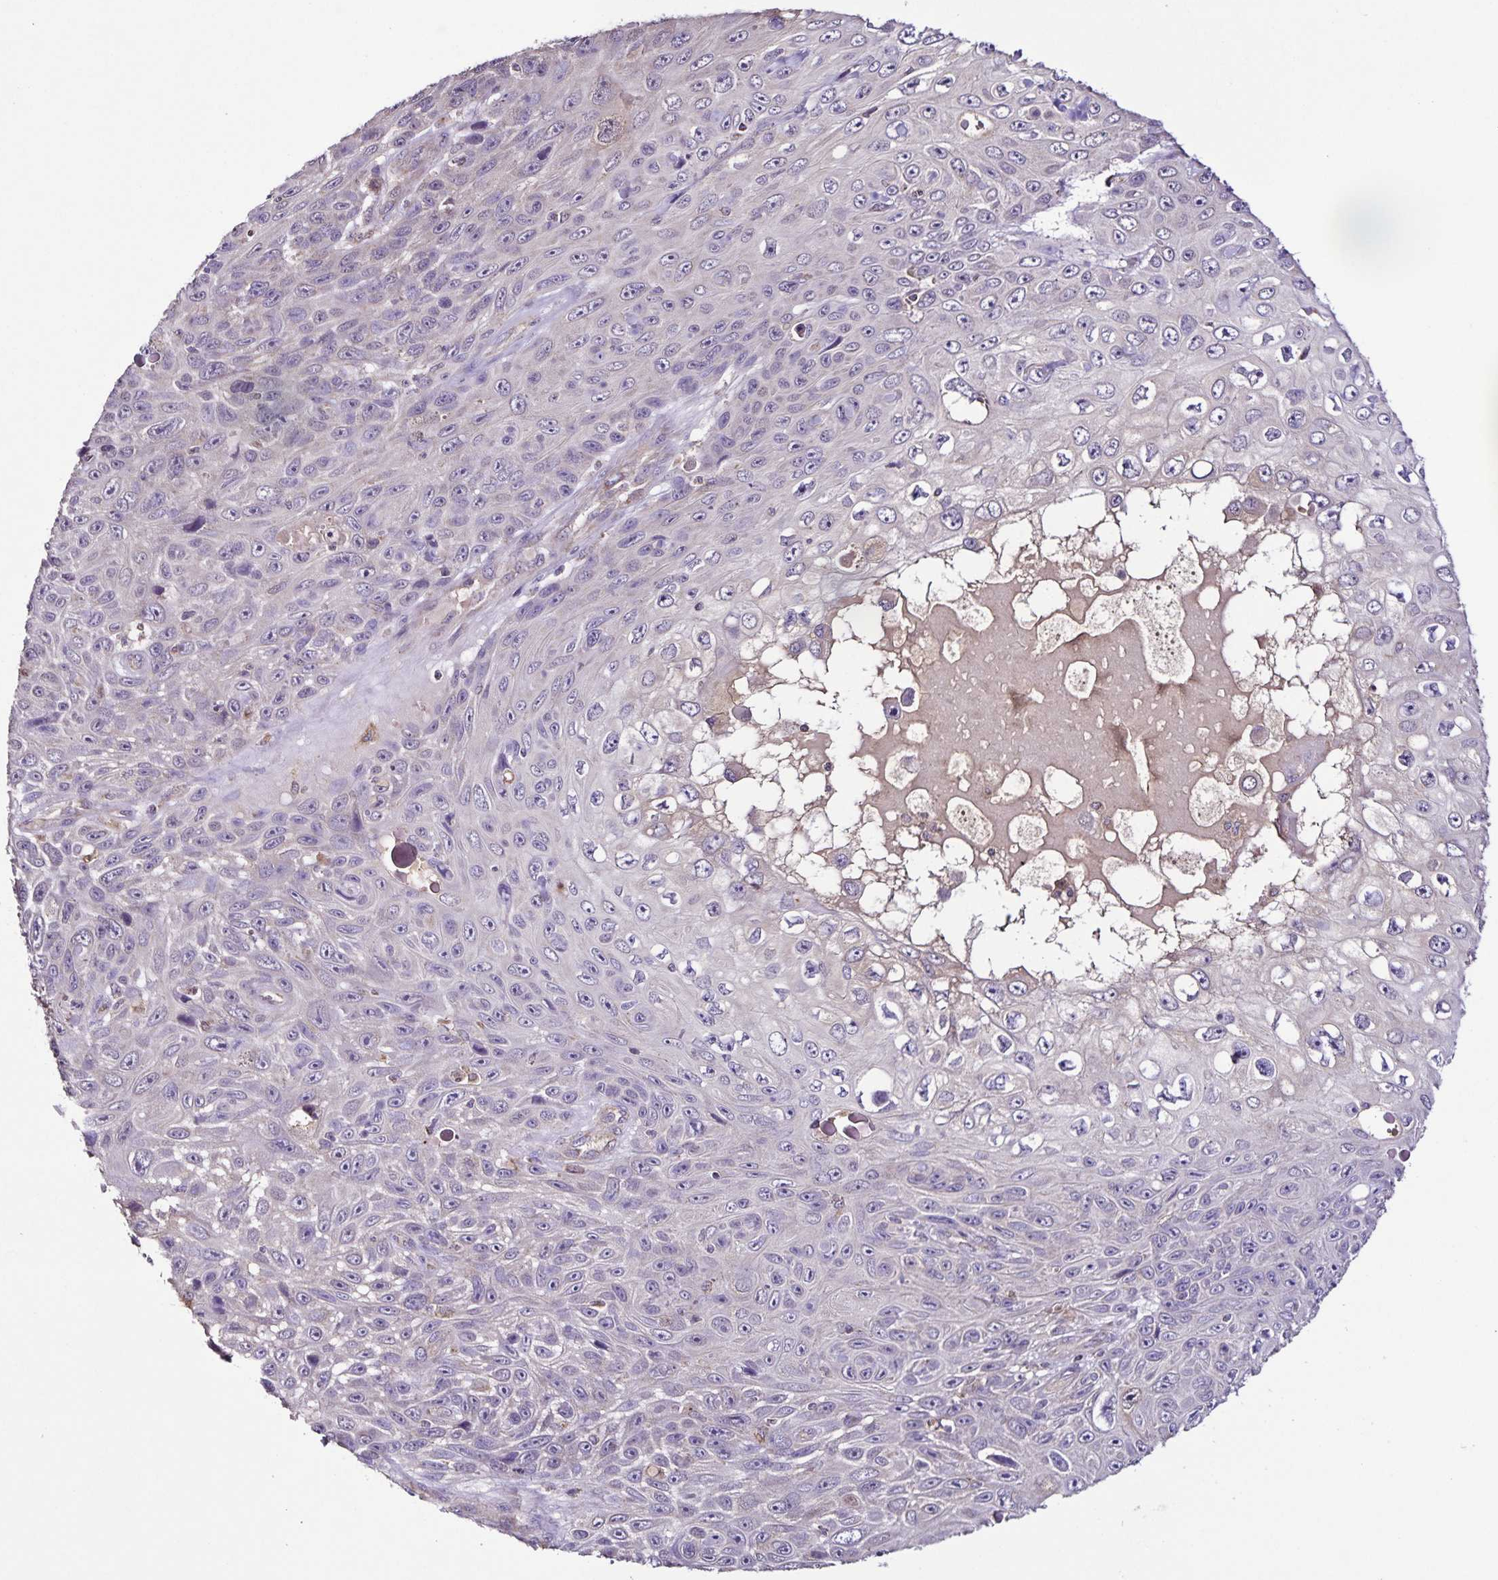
{"staining": {"intensity": "negative", "quantity": "none", "location": "none"}, "tissue": "skin cancer", "cell_type": "Tumor cells", "image_type": "cancer", "snomed": [{"axis": "morphology", "description": "Squamous cell carcinoma, NOS"}, {"axis": "topography", "description": "Skin"}], "caption": "Immunohistochemistry histopathology image of neoplastic tissue: squamous cell carcinoma (skin) stained with DAB demonstrates no significant protein expression in tumor cells. (DAB IHC, high magnification).", "gene": "MAN1A1", "patient": {"sex": "male", "age": 82}}